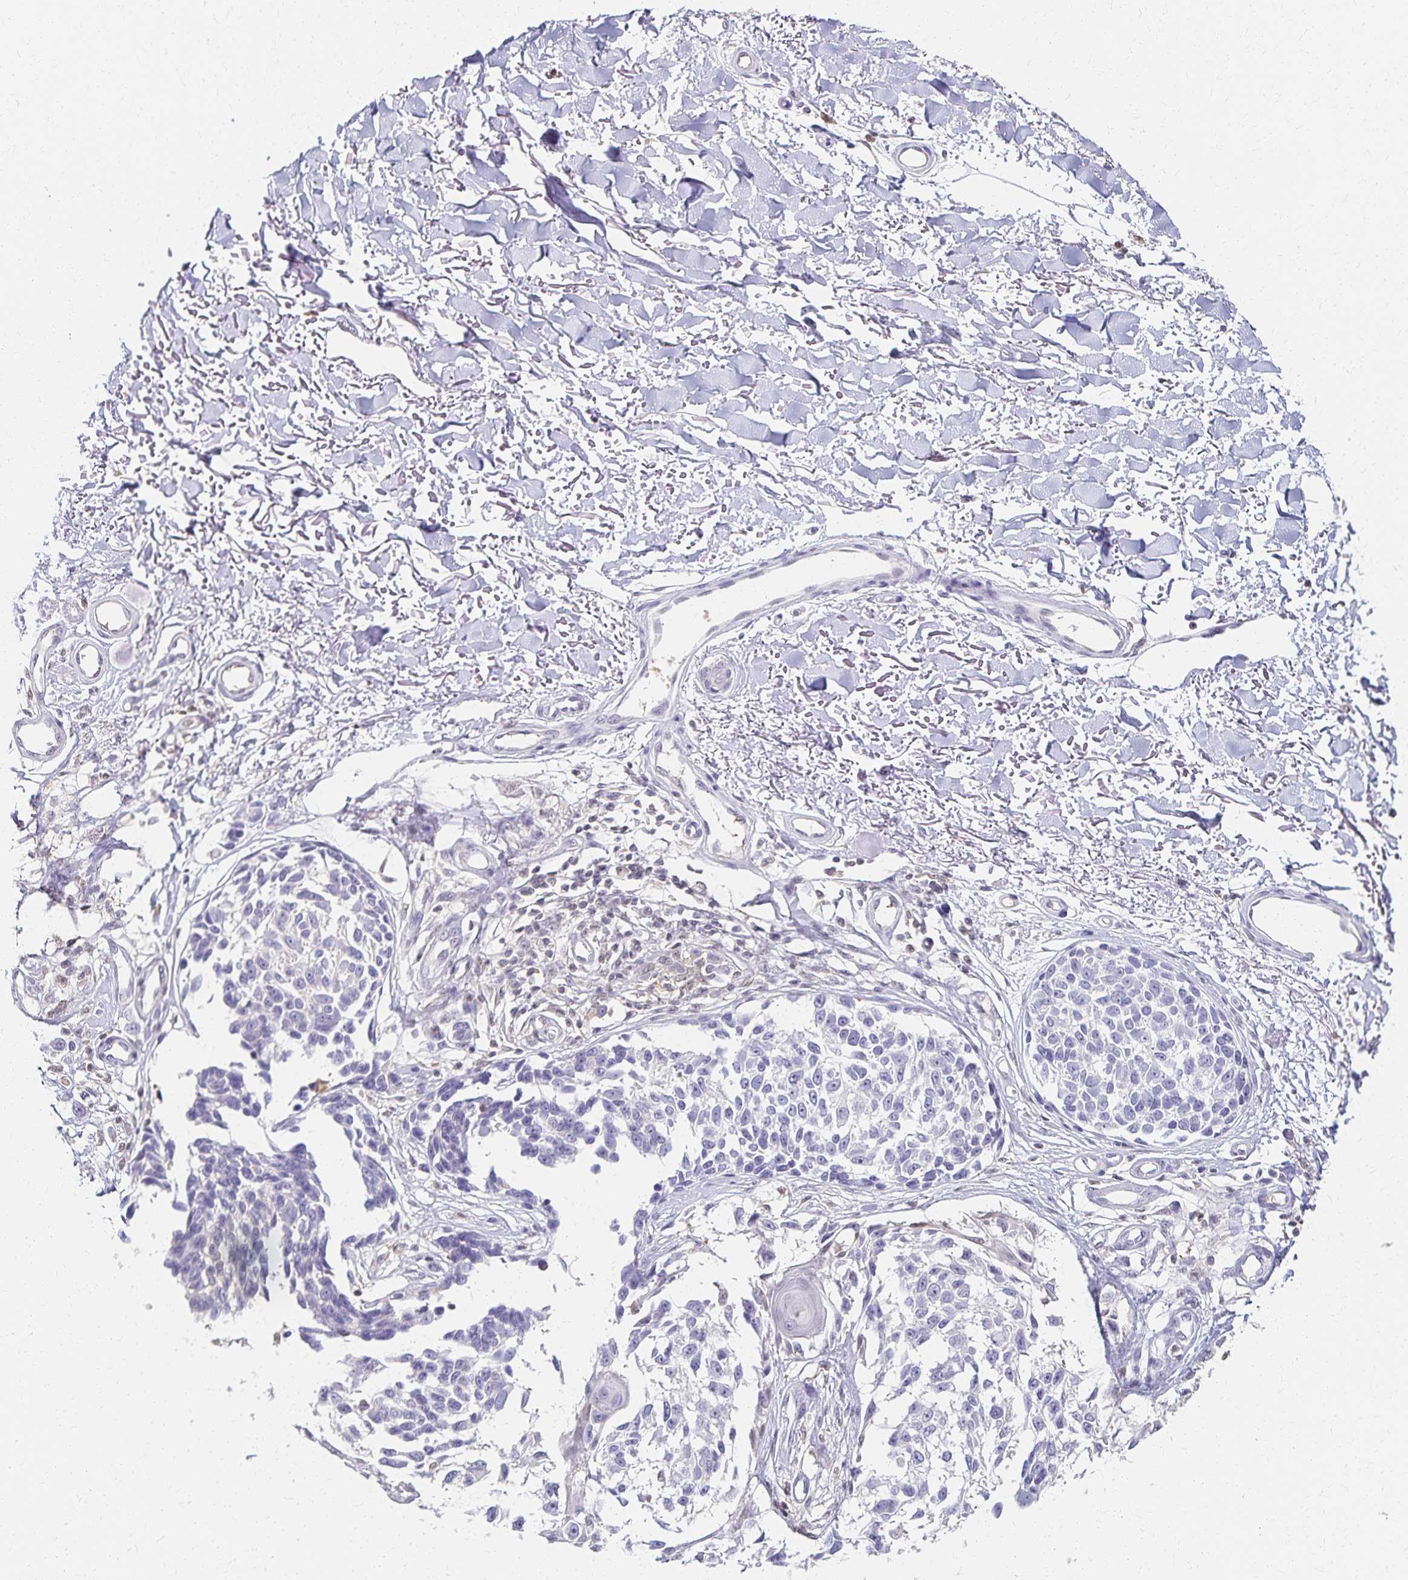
{"staining": {"intensity": "negative", "quantity": "none", "location": "none"}, "tissue": "melanoma", "cell_type": "Tumor cells", "image_type": "cancer", "snomed": [{"axis": "morphology", "description": "Malignant melanoma, NOS"}, {"axis": "topography", "description": "Skin"}], "caption": "Photomicrograph shows no protein staining in tumor cells of malignant melanoma tissue. (Brightfield microscopy of DAB (3,3'-diaminobenzidine) IHC at high magnification).", "gene": "AZGP1", "patient": {"sex": "male", "age": 73}}